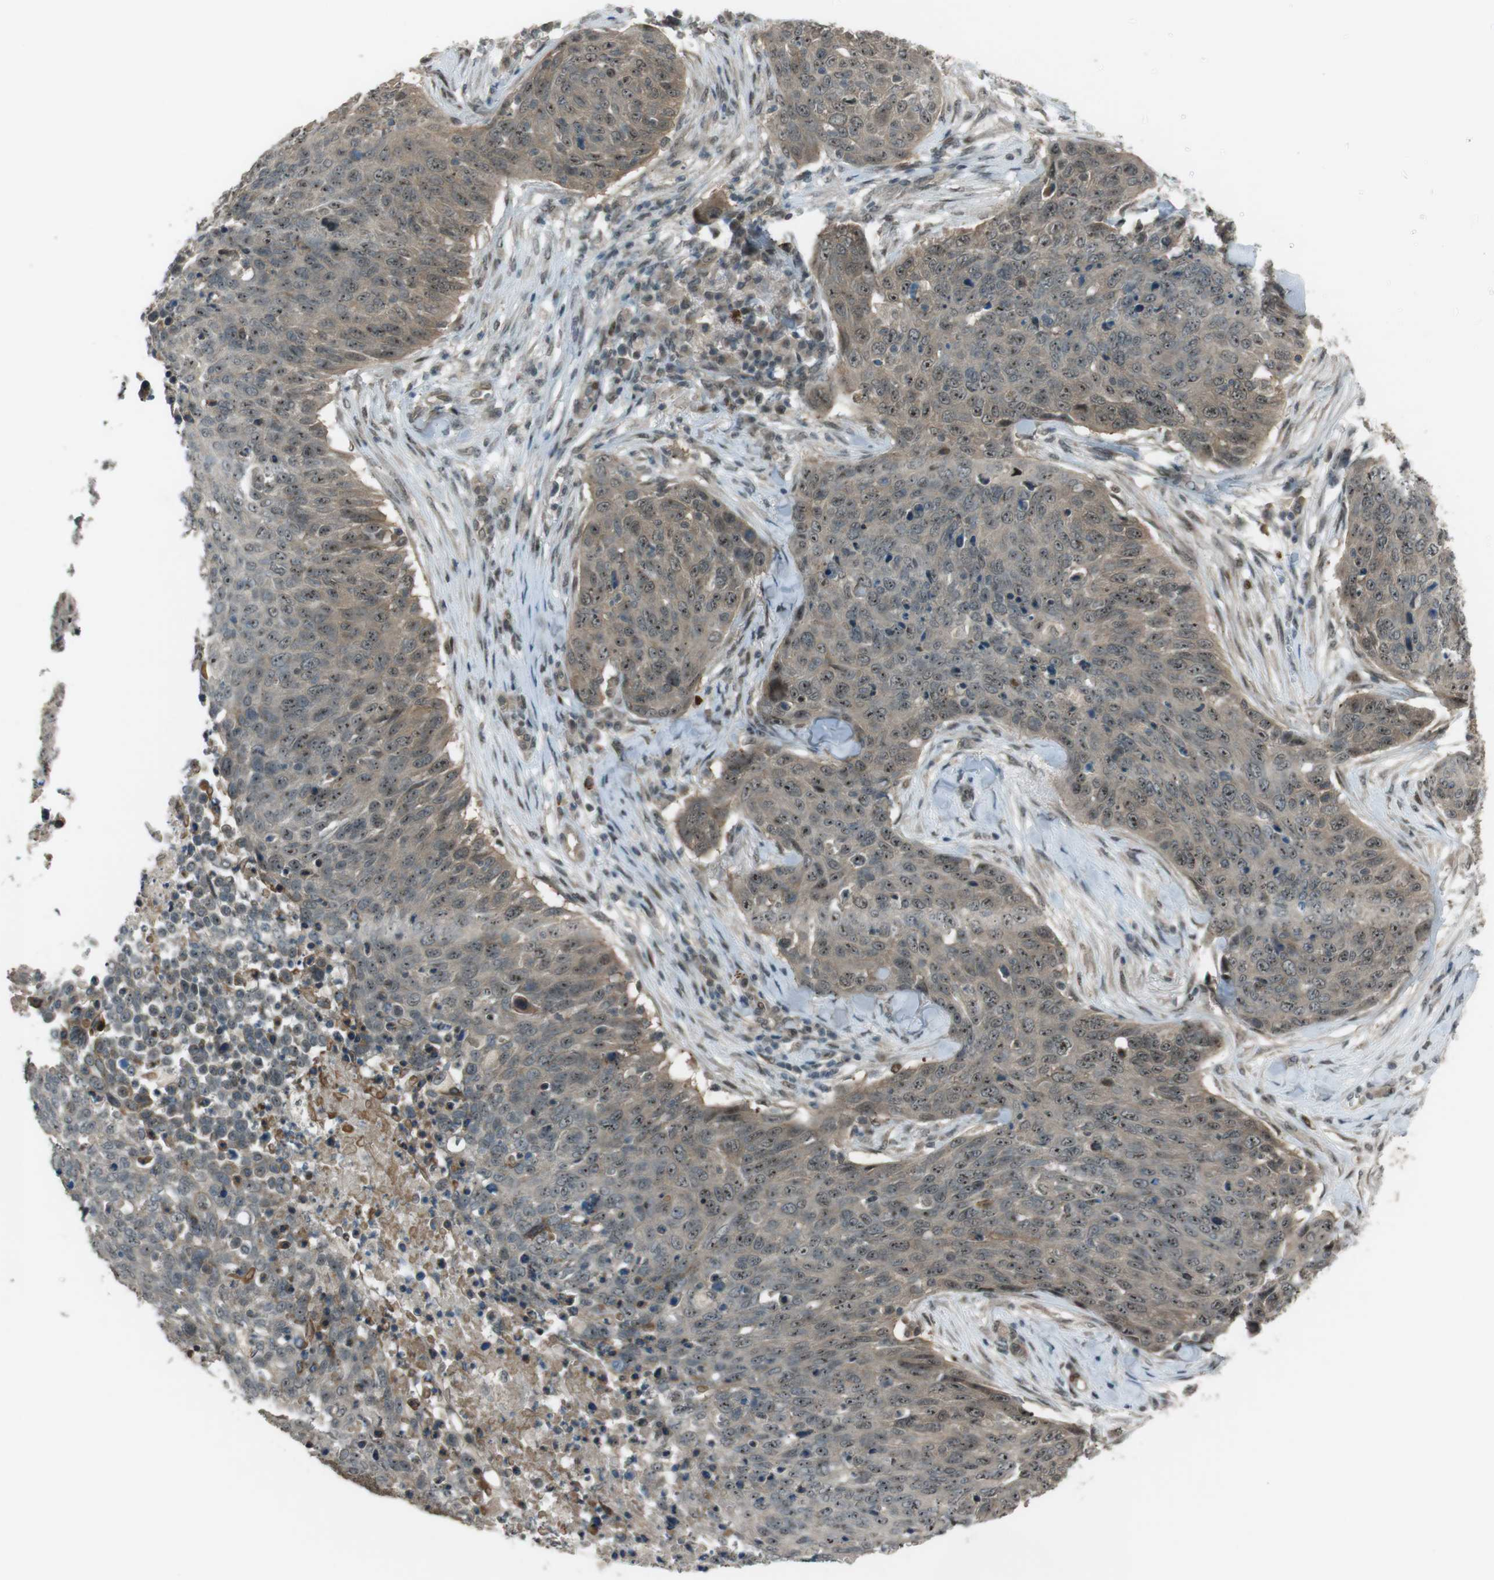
{"staining": {"intensity": "moderate", "quantity": ">75%", "location": "nuclear"}, "tissue": "skin cancer", "cell_type": "Tumor cells", "image_type": "cancer", "snomed": [{"axis": "morphology", "description": "Squamous cell carcinoma in situ, NOS"}, {"axis": "morphology", "description": "Squamous cell carcinoma, NOS"}, {"axis": "topography", "description": "Skin"}], "caption": "Moderate nuclear staining for a protein is seen in approximately >75% of tumor cells of skin cancer using IHC.", "gene": "SLITRK5", "patient": {"sex": "male", "age": 93}}